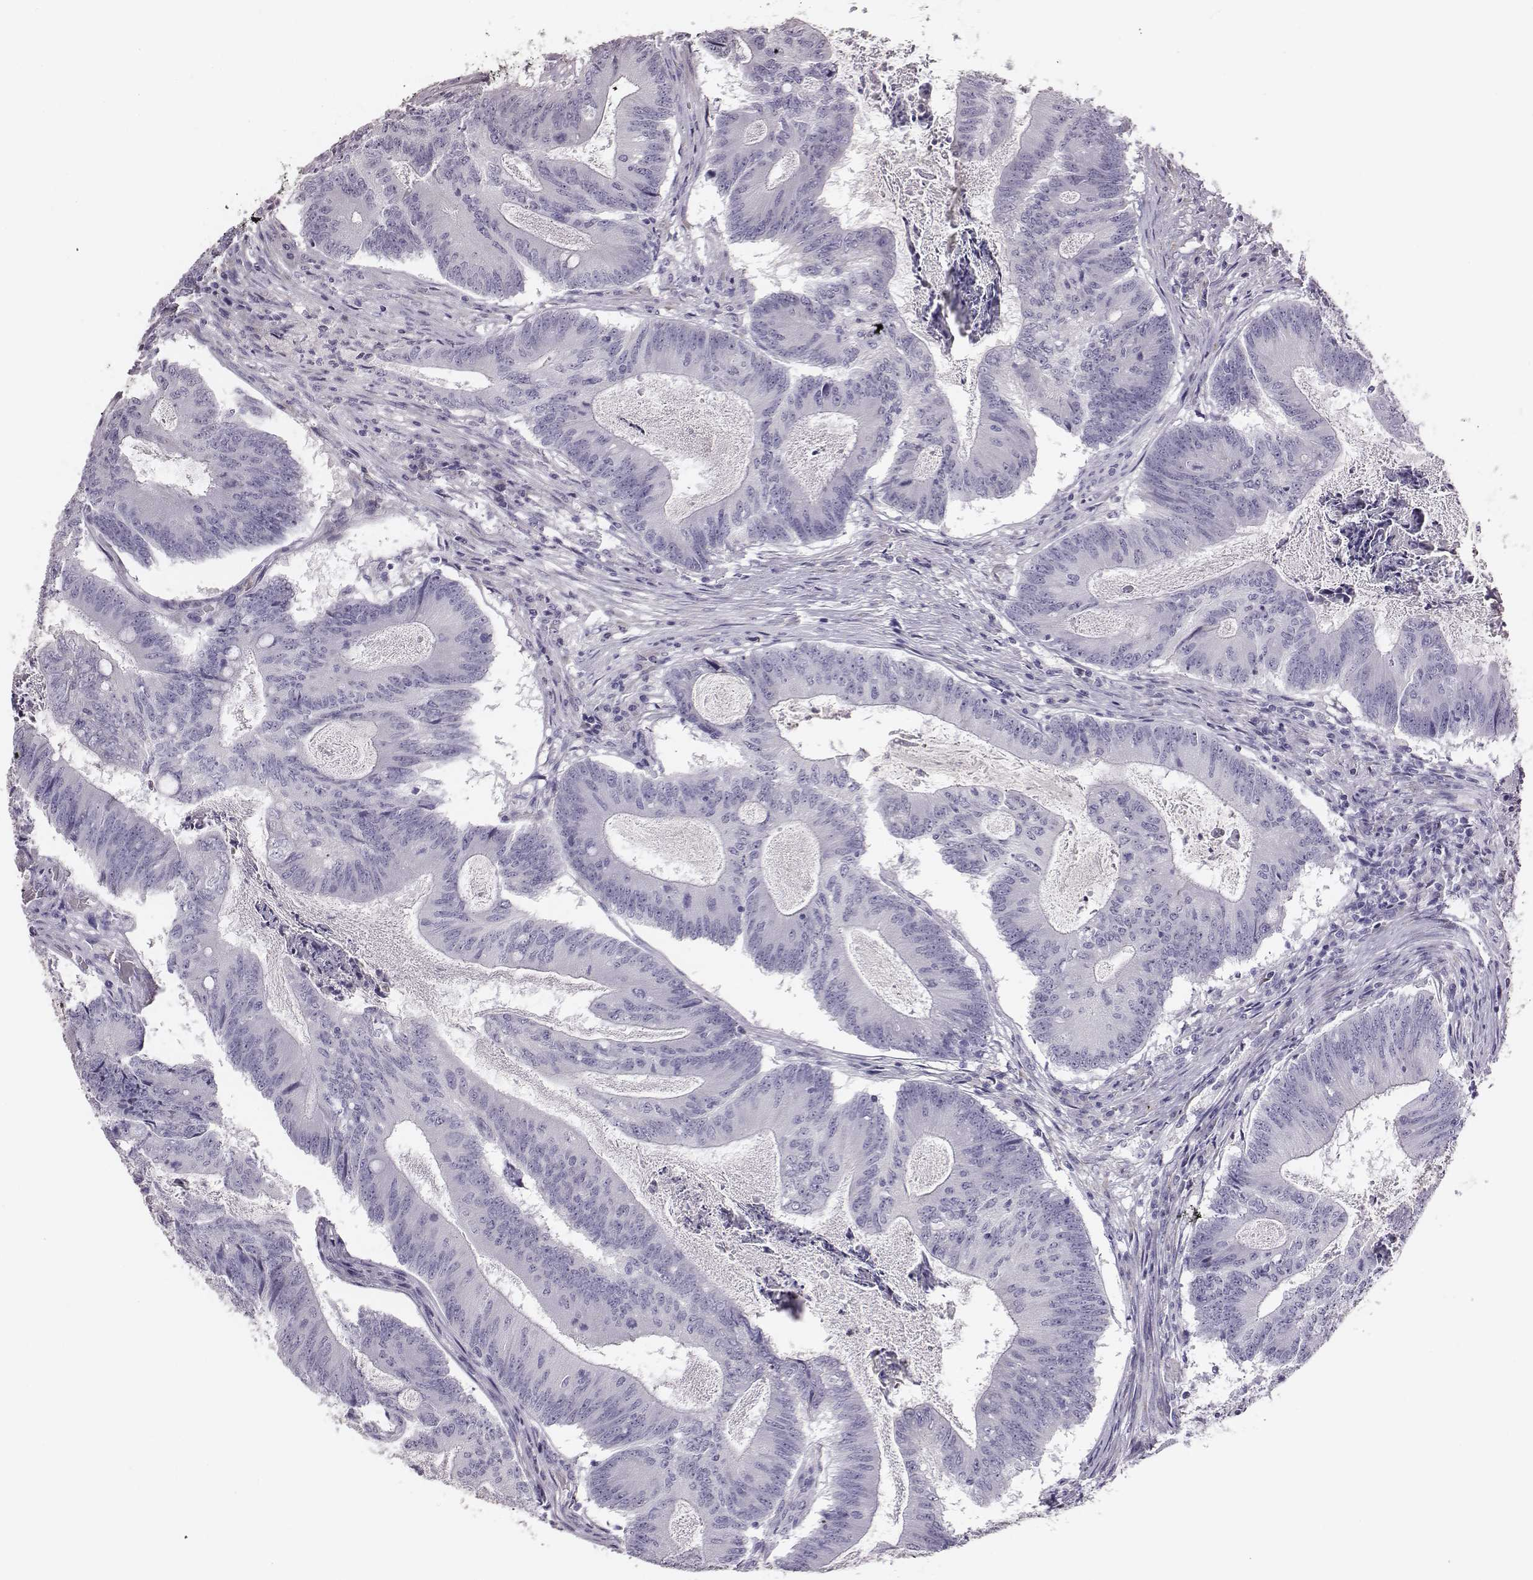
{"staining": {"intensity": "negative", "quantity": "none", "location": "none"}, "tissue": "colorectal cancer", "cell_type": "Tumor cells", "image_type": "cancer", "snomed": [{"axis": "morphology", "description": "Adenocarcinoma, NOS"}, {"axis": "topography", "description": "Colon"}], "caption": "High magnification brightfield microscopy of colorectal adenocarcinoma stained with DAB (3,3'-diaminobenzidine) (brown) and counterstained with hematoxylin (blue): tumor cells show no significant positivity.", "gene": "GUCA1A", "patient": {"sex": "female", "age": 70}}